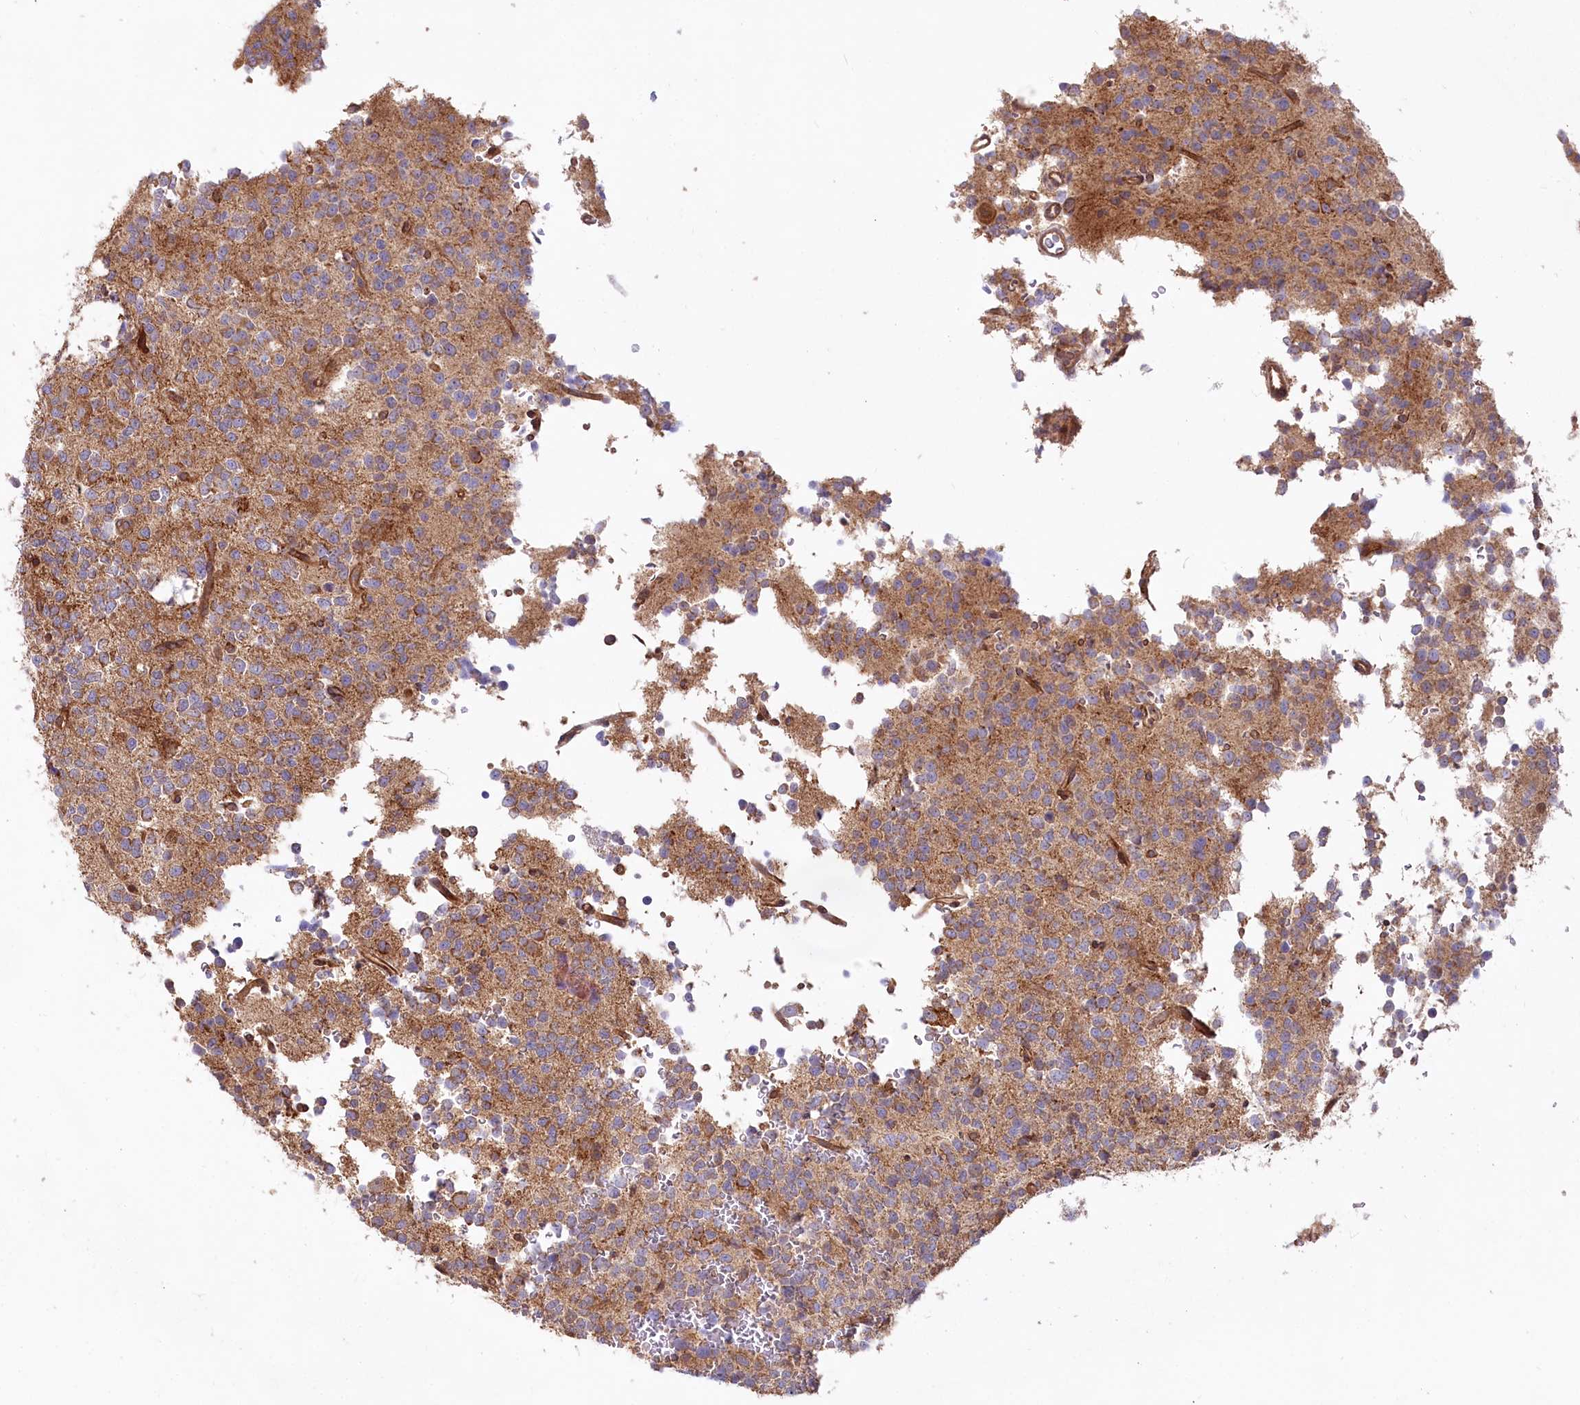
{"staining": {"intensity": "moderate", "quantity": ">75%", "location": "cytoplasmic/membranous"}, "tissue": "glioma", "cell_type": "Tumor cells", "image_type": "cancer", "snomed": [{"axis": "morphology", "description": "Glioma, malignant, High grade"}, {"axis": "topography", "description": "Brain"}], "caption": "Brown immunohistochemical staining in high-grade glioma (malignant) demonstrates moderate cytoplasmic/membranous positivity in approximately >75% of tumor cells.", "gene": "CEP70", "patient": {"sex": "female", "age": 62}}